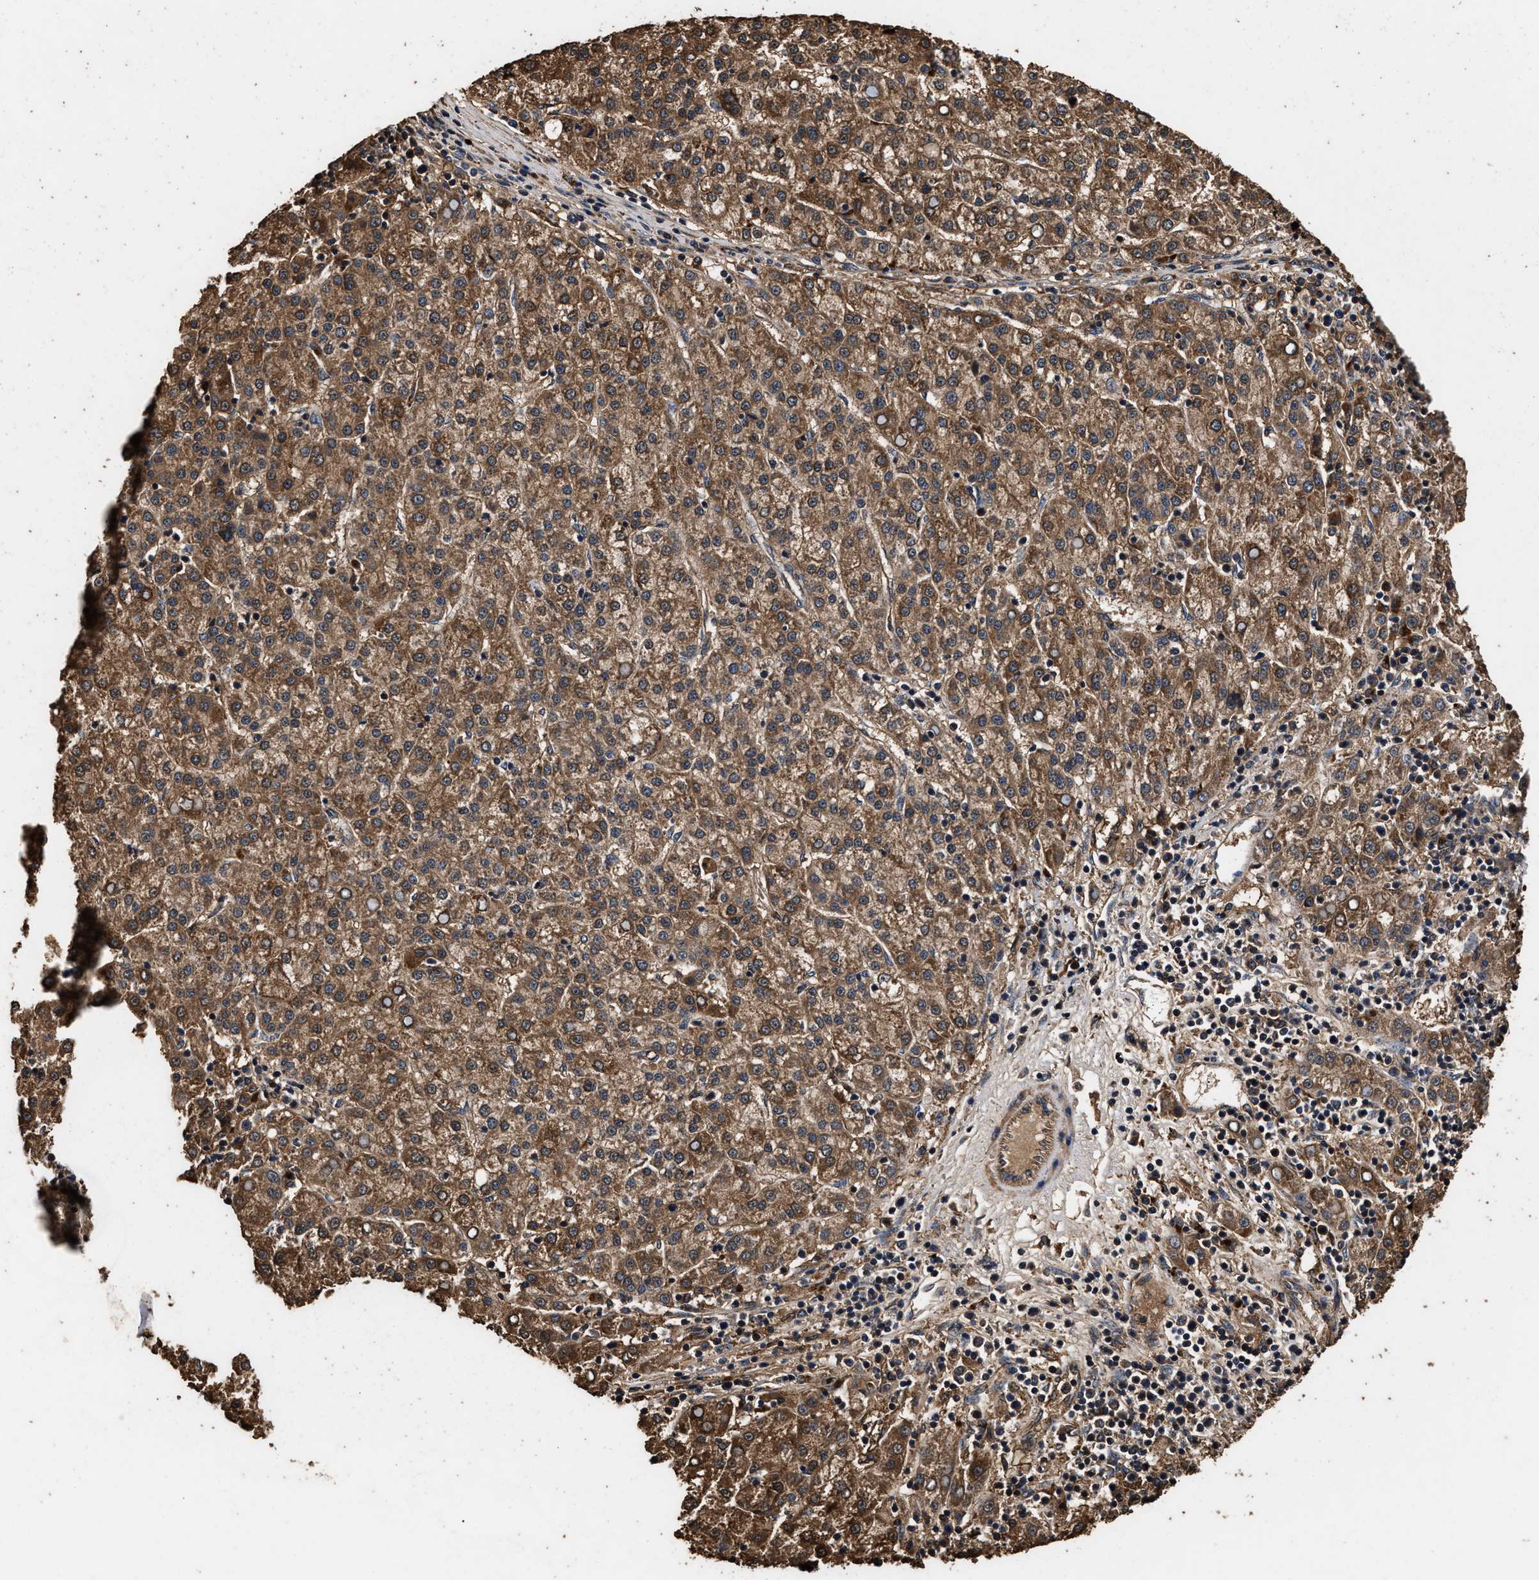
{"staining": {"intensity": "moderate", "quantity": ">75%", "location": "cytoplasmic/membranous"}, "tissue": "liver cancer", "cell_type": "Tumor cells", "image_type": "cancer", "snomed": [{"axis": "morphology", "description": "Carcinoma, Hepatocellular, NOS"}, {"axis": "topography", "description": "Liver"}], "caption": "Immunohistochemistry (IHC) histopathology image of neoplastic tissue: human liver cancer (hepatocellular carcinoma) stained using IHC displays medium levels of moderate protein expression localized specifically in the cytoplasmic/membranous of tumor cells, appearing as a cytoplasmic/membranous brown color.", "gene": "KYAT1", "patient": {"sex": "female", "age": 58}}